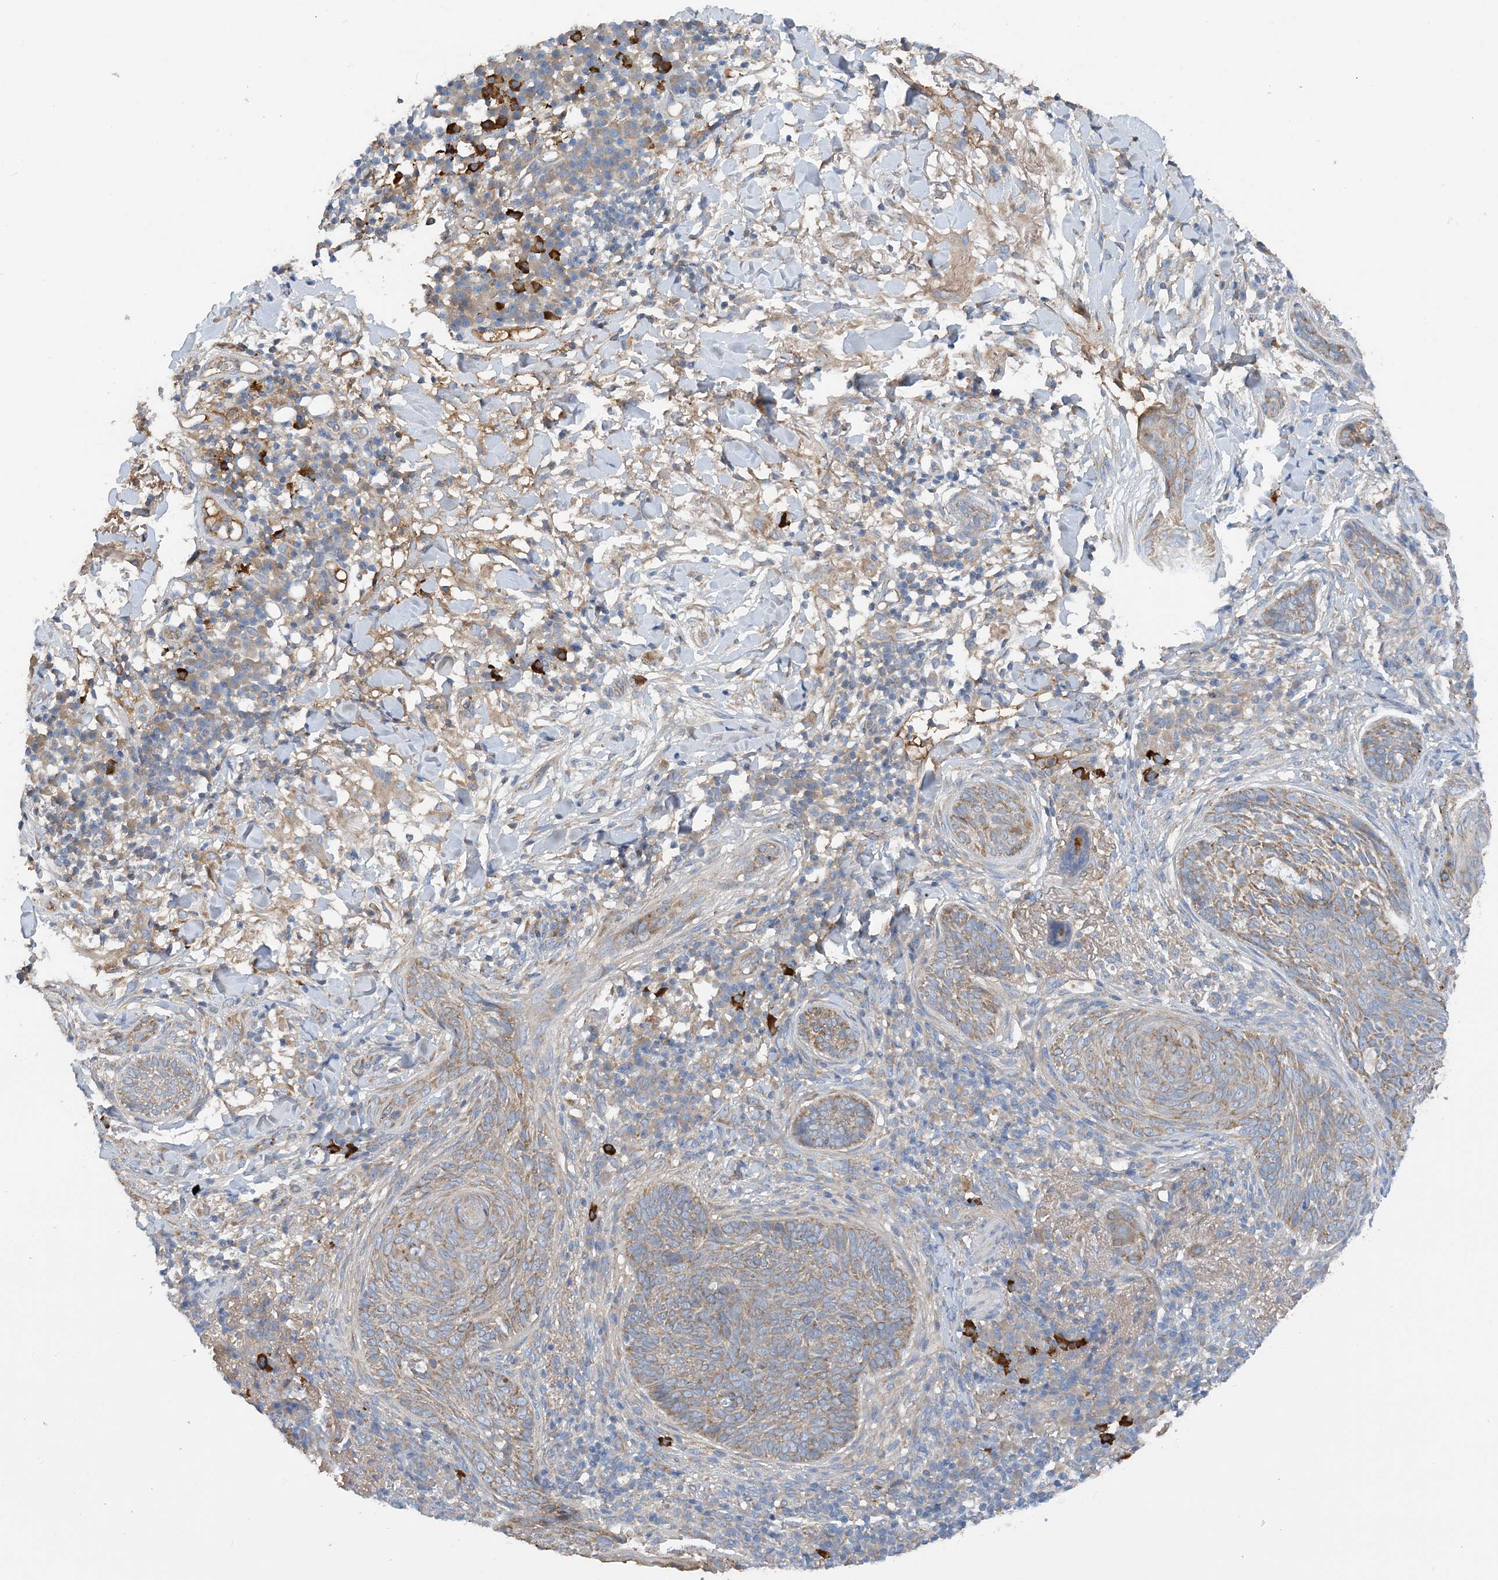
{"staining": {"intensity": "weak", "quantity": ">75%", "location": "cytoplasmic/membranous"}, "tissue": "skin cancer", "cell_type": "Tumor cells", "image_type": "cancer", "snomed": [{"axis": "morphology", "description": "Basal cell carcinoma"}, {"axis": "topography", "description": "Skin"}], "caption": "Protein analysis of skin cancer (basal cell carcinoma) tissue demonstrates weak cytoplasmic/membranous positivity in approximately >75% of tumor cells.", "gene": "SLC5A11", "patient": {"sex": "male", "age": 85}}